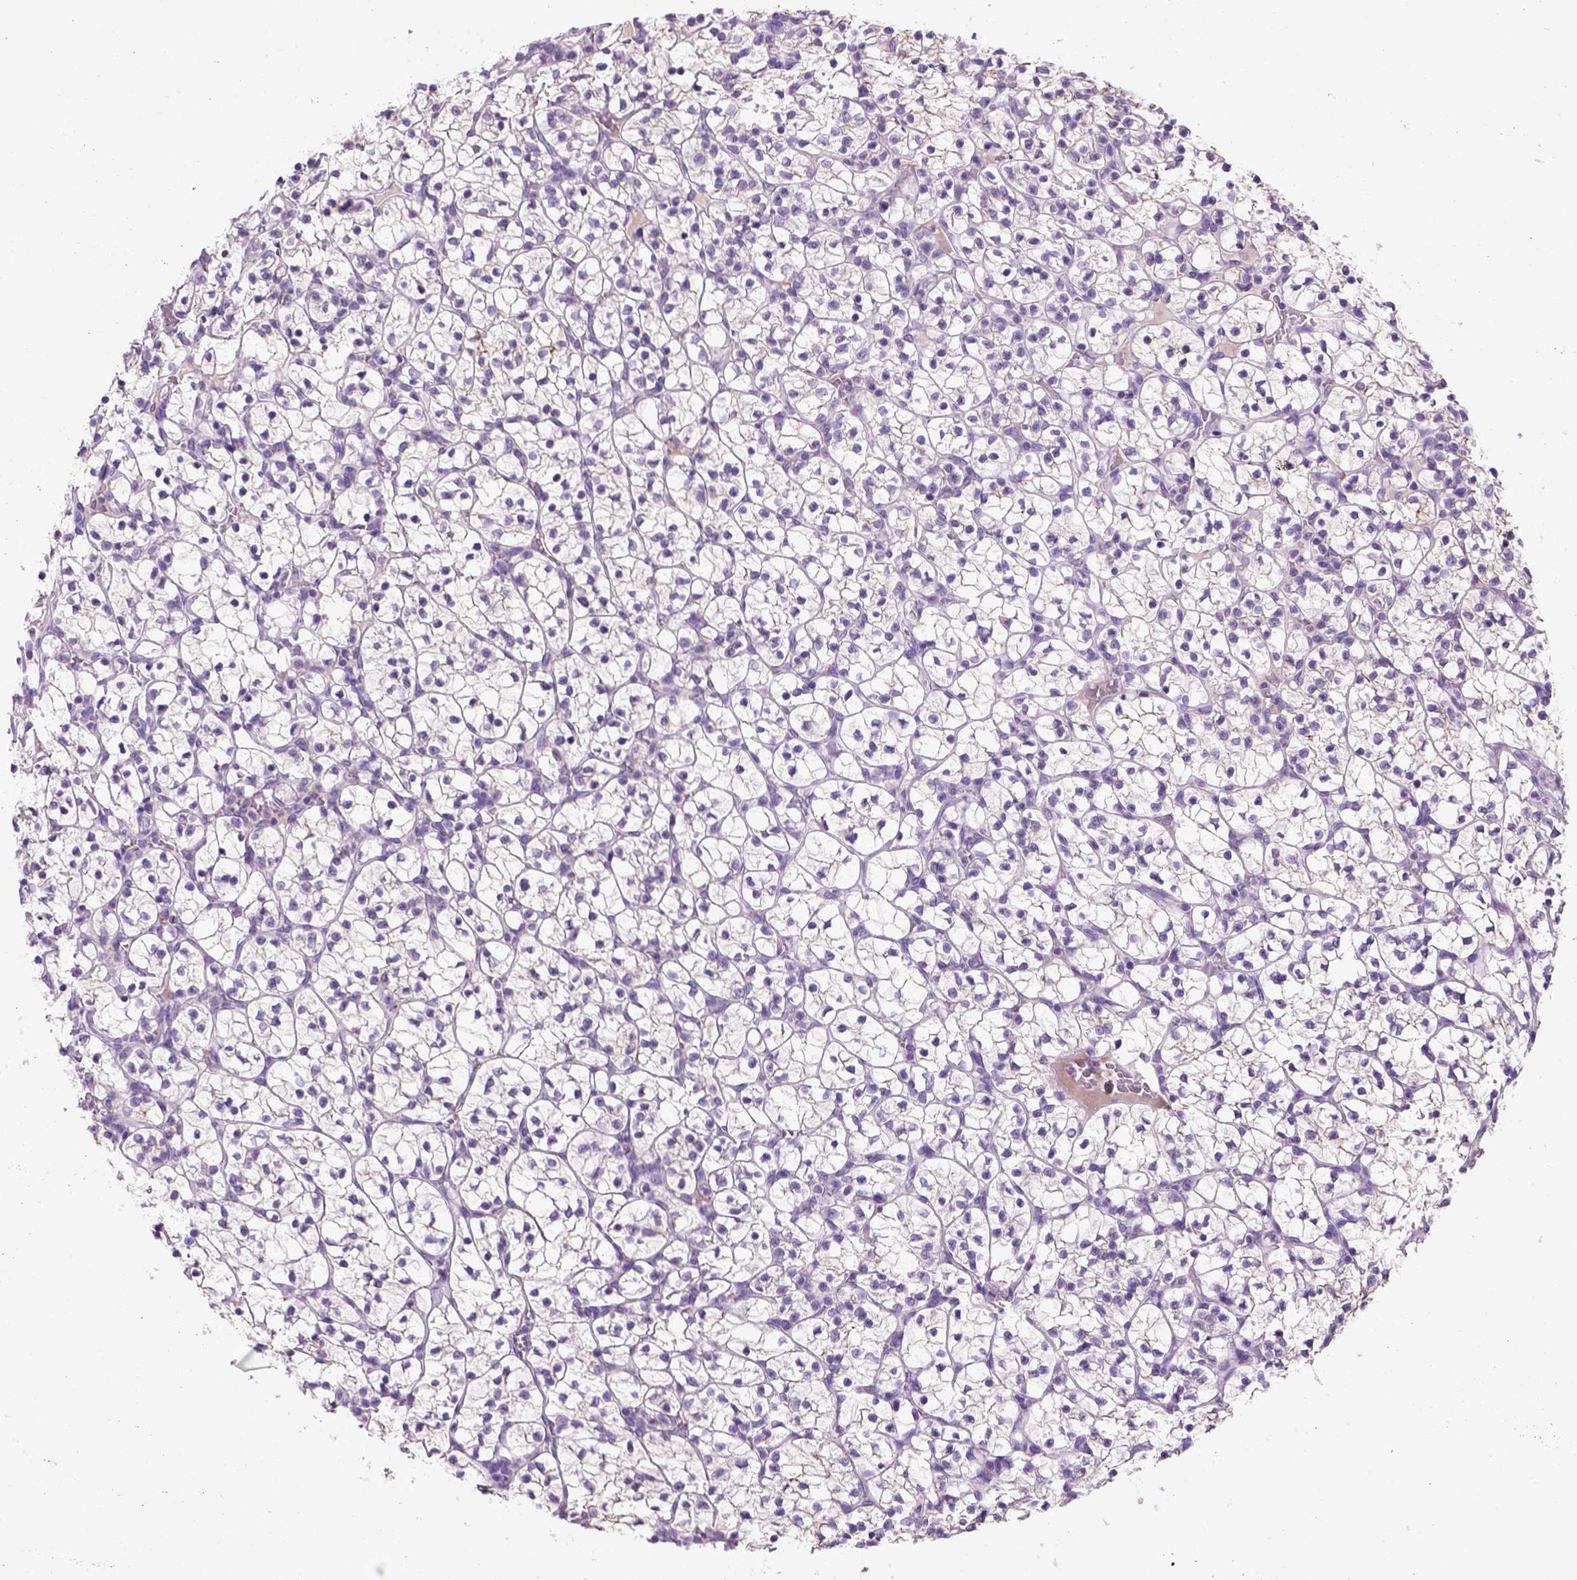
{"staining": {"intensity": "negative", "quantity": "none", "location": "none"}, "tissue": "renal cancer", "cell_type": "Tumor cells", "image_type": "cancer", "snomed": [{"axis": "morphology", "description": "Adenocarcinoma, NOS"}, {"axis": "topography", "description": "Kidney"}], "caption": "This is a photomicrograph of IHC staining of adenocarcinoma (renal), which shows no positivity in tumor cells.", "gene": "CDH1", "patient": {"sex": "female", "age": 89}}